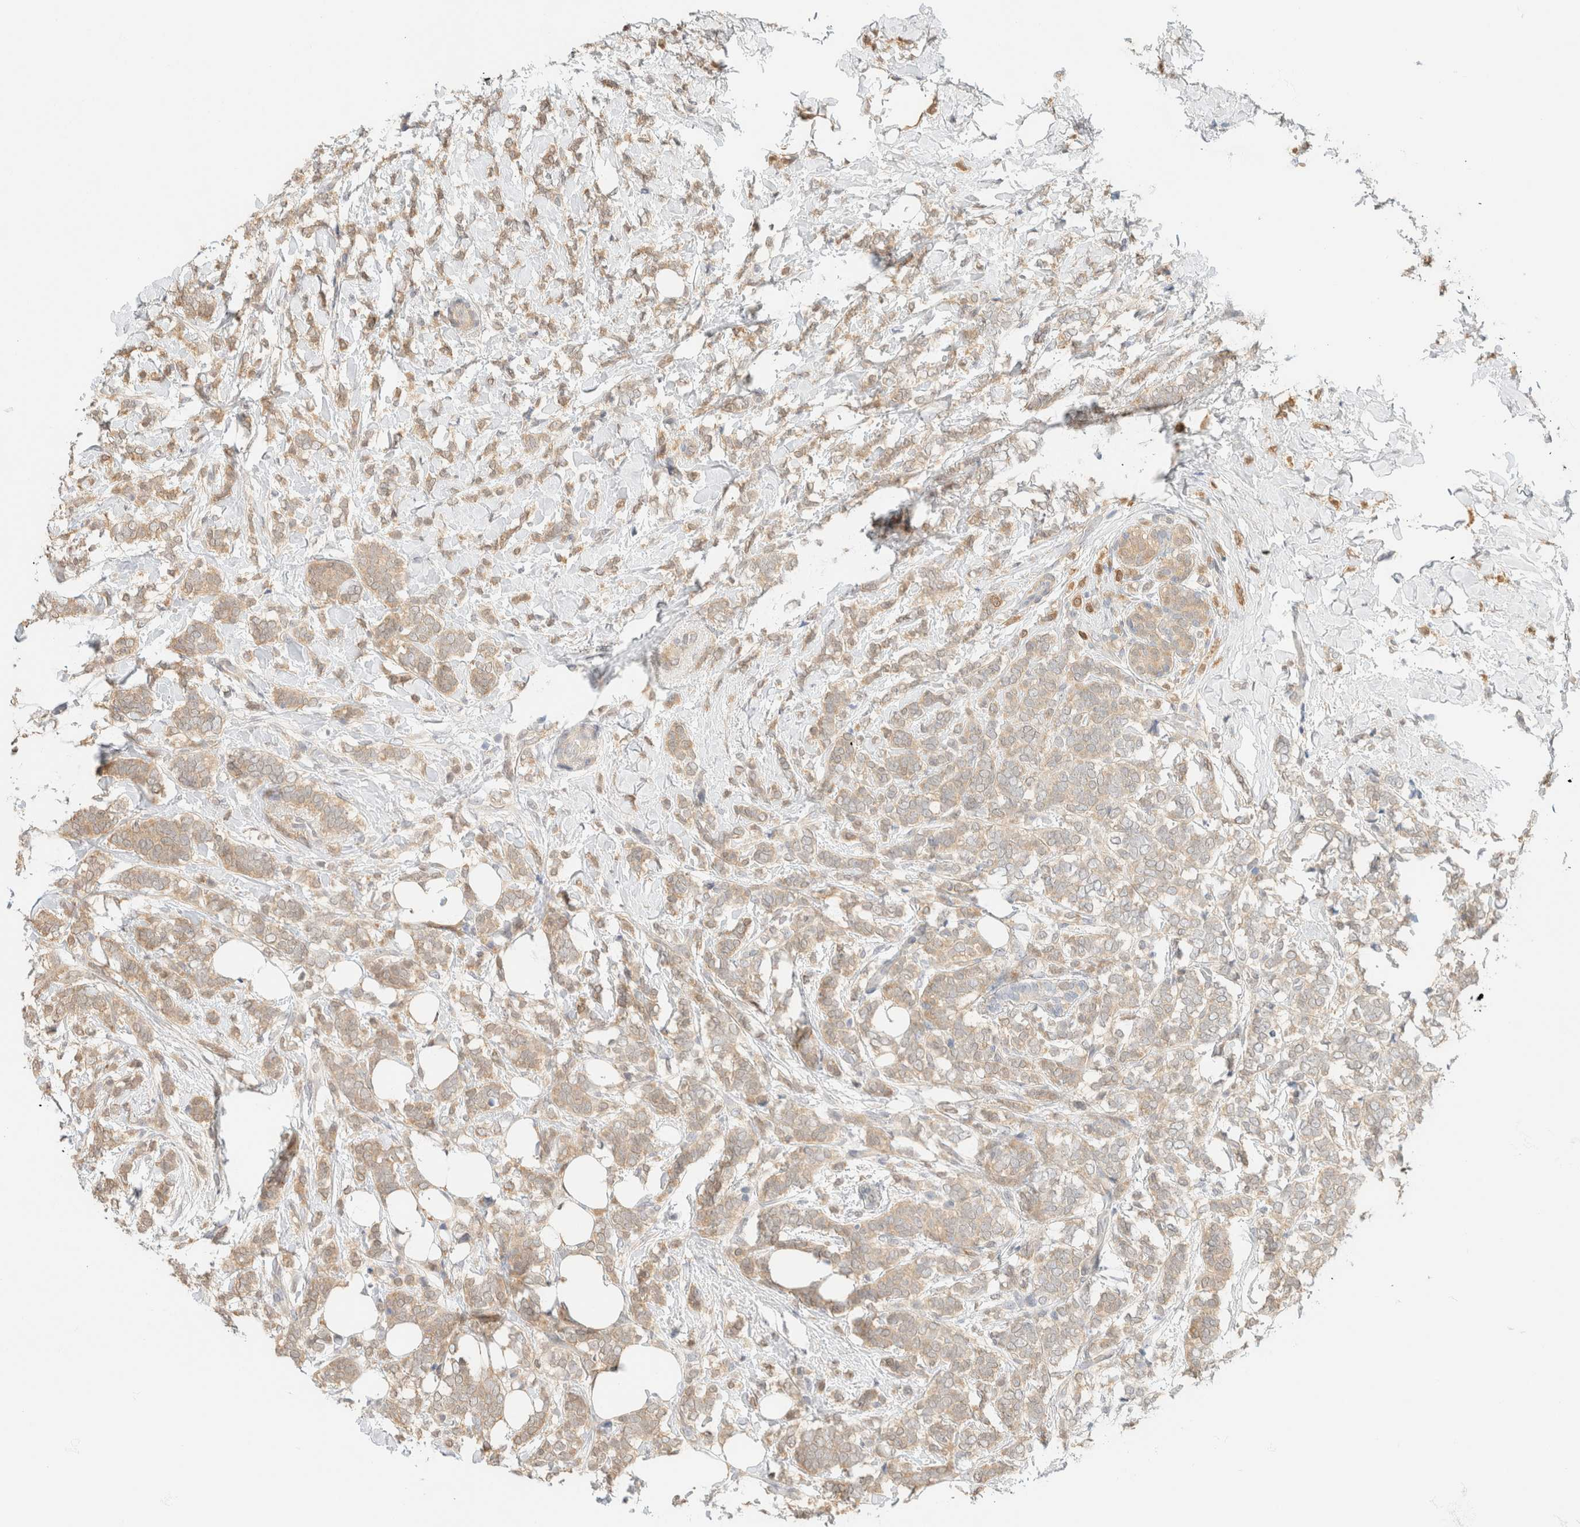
{"staining": {"intensity": "weak", "quantity": ">75%", "location": "cytoplasmic/membranous"}, "tissue": "breast cancer", "cell_type": "Tumor cells", "image_type": "cancer", "snomed": [{"axis": "morphology", "description": "Lobular carcinoma"}, {"axis": "topography", "description": "Breast"}], "caption": "Breast lobular carcinoma tissue displays weak cytoplasmic/membranous positivity in approximately >75% of tumor cells", "gene": "GPI", "patient": {"sex": "female", "age": 50}}